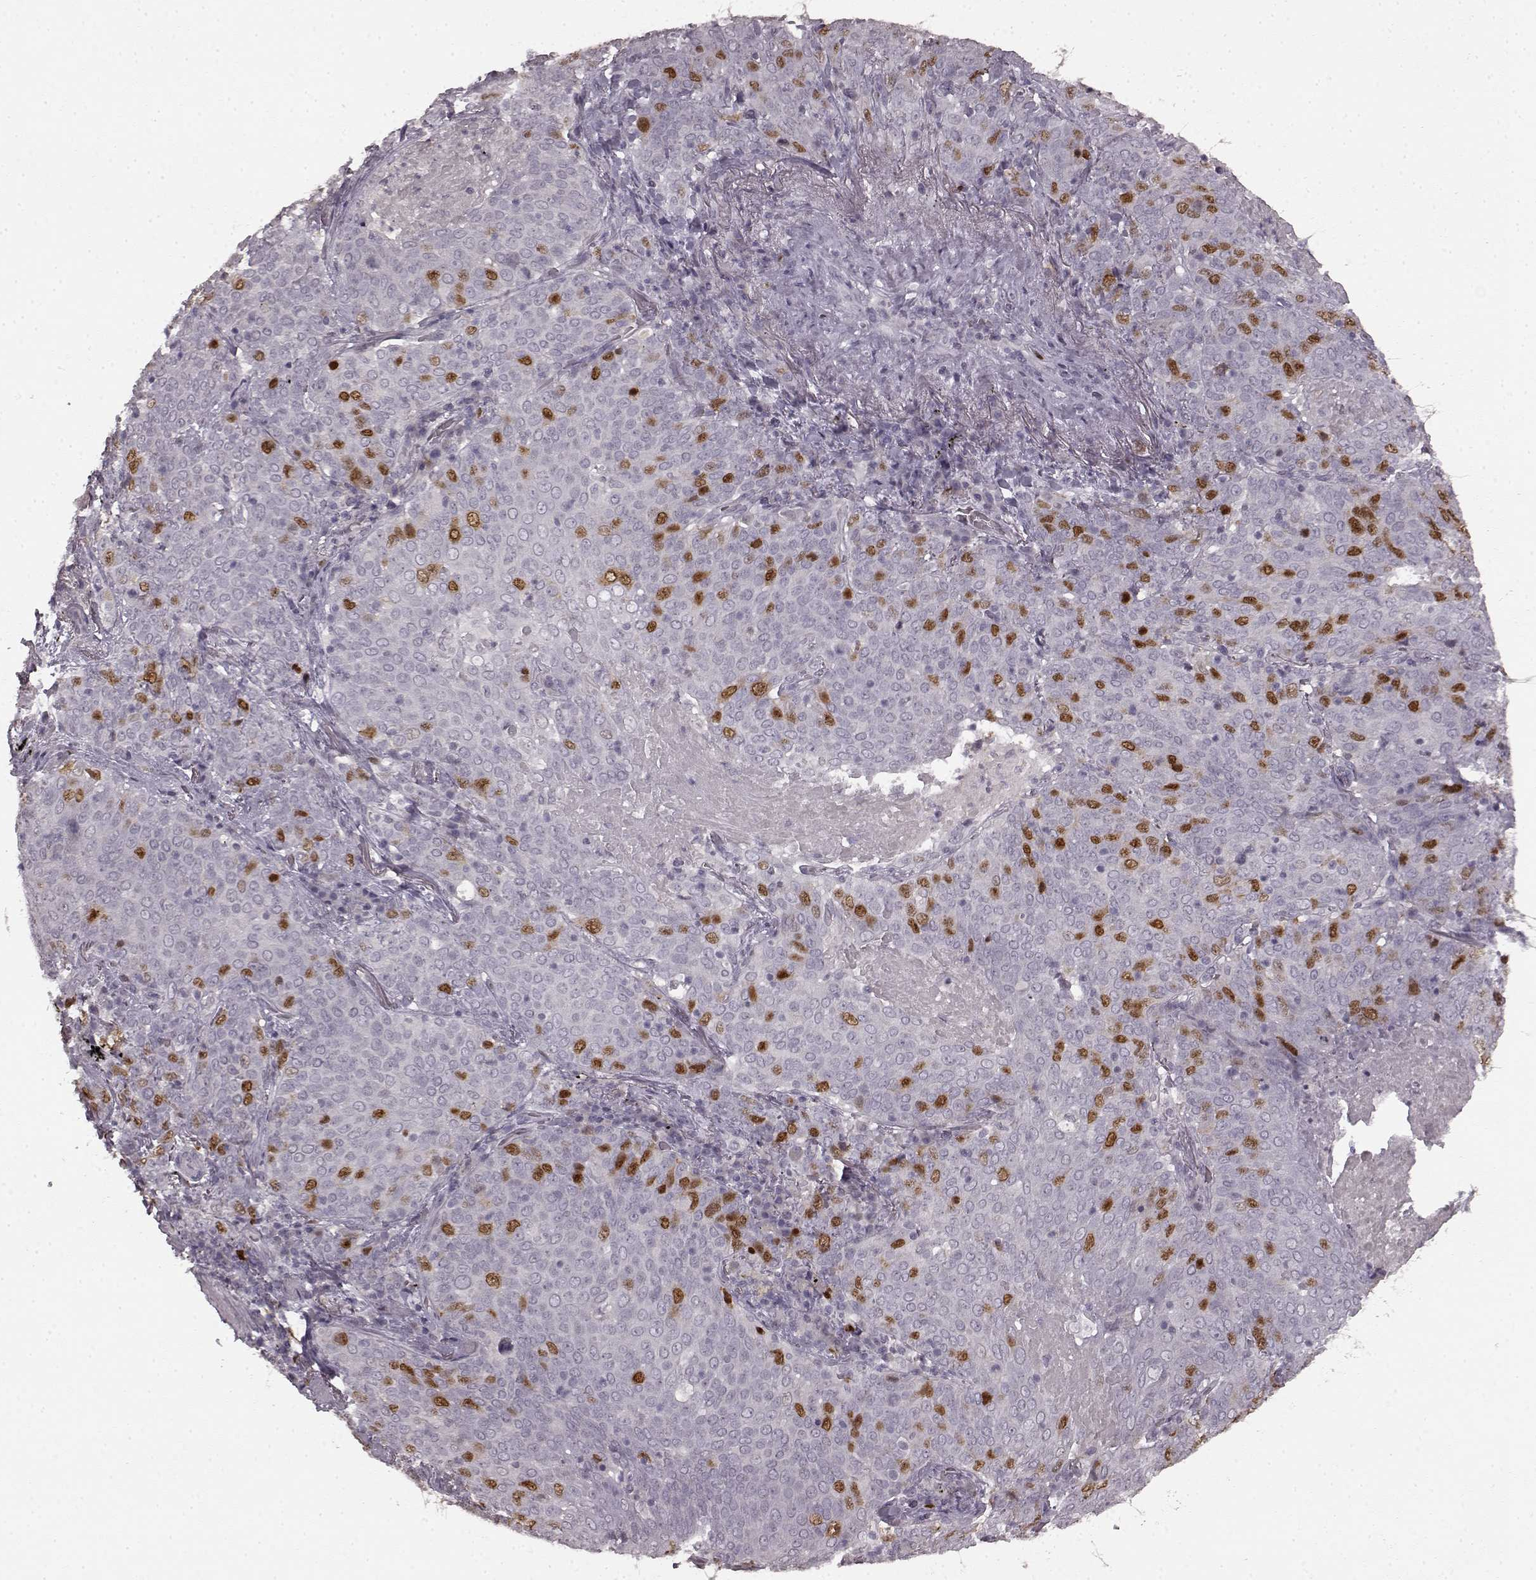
{"staining": {"intensity": "strong", "quantity": "25%-75%", "location": "nuclear"}, "tissue": "lung cancer", "cell_type": "Tumor cells", "image_type": "cancer", "snomed": [{"axis": "morphology", "description": "Squamous cell carcinoma, NOS"}, {"axis": "topography", "description": "Lung"}], "caption": "Immunohistochemical staining of human lung cancer (squamous cell carcinoma) exhibits strong nuclear protein staining in about 25%-75% of tumor cells. (DAB IHC, brown staining for protein, blue staining for nuclei).", "gene": "CCNA2", "patient": {"sex": "male", "age": 82}}